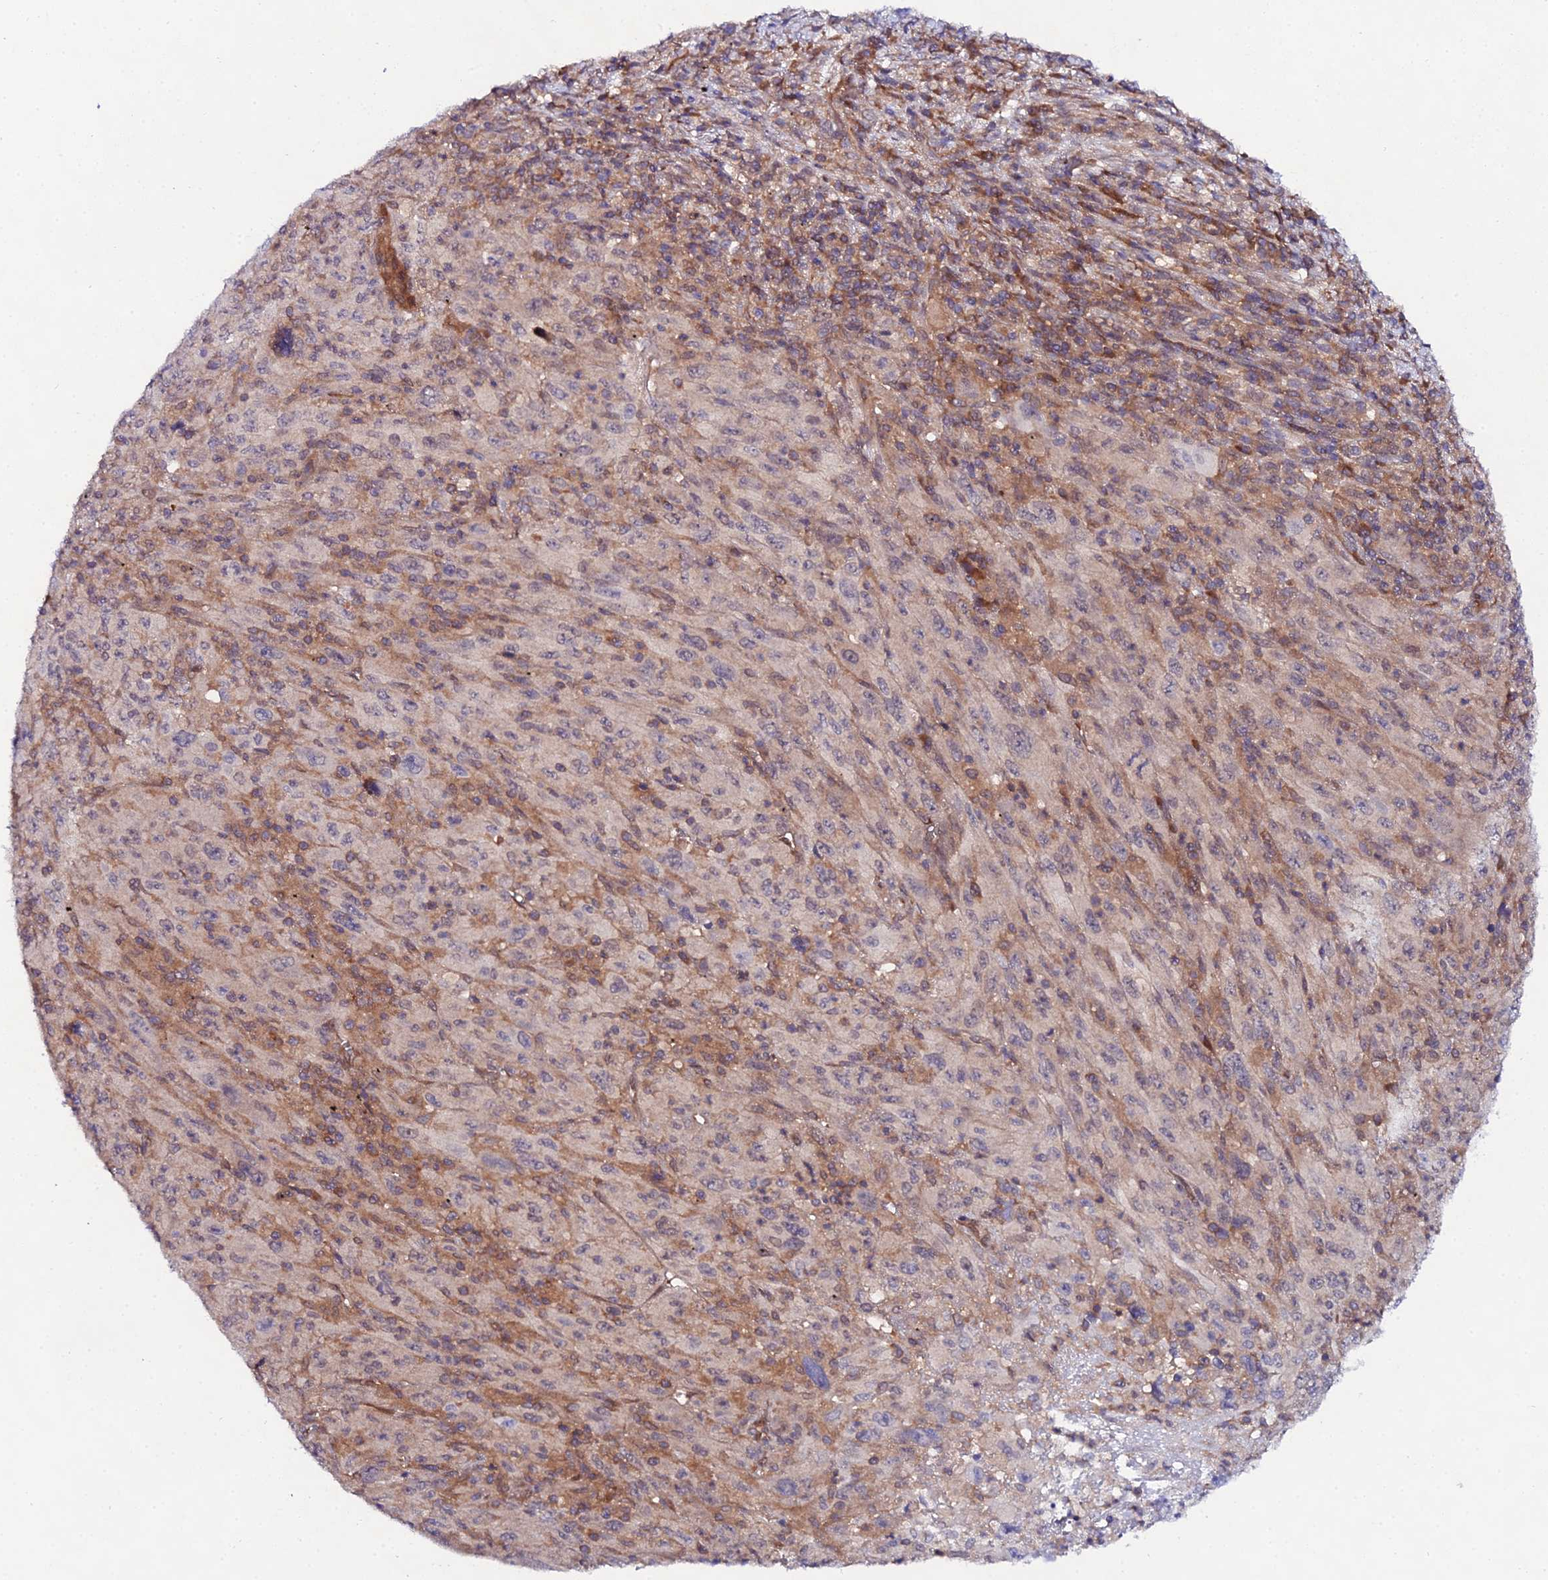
{"staining": {"intensity": "negative", "quantity": "none", "location": "none"}, "tissue": "melanoma", "cell_type": "Tumor cells", "image_type": "cancer", "snomed": [{"axis": "morphology", "description": "Malignant melanoma, Metastatic site"}, {"axis": "topography", "description": "Skin"}], "caption": "This image is of melanoma stained with immunohistochemistry (IHC) to label a protein in brown with the nuclei are counter-stained blue. There is no positivity in tumor cells.", "gene": "PPP2R2C", "patient": {"sex": "female", "age": 56}}